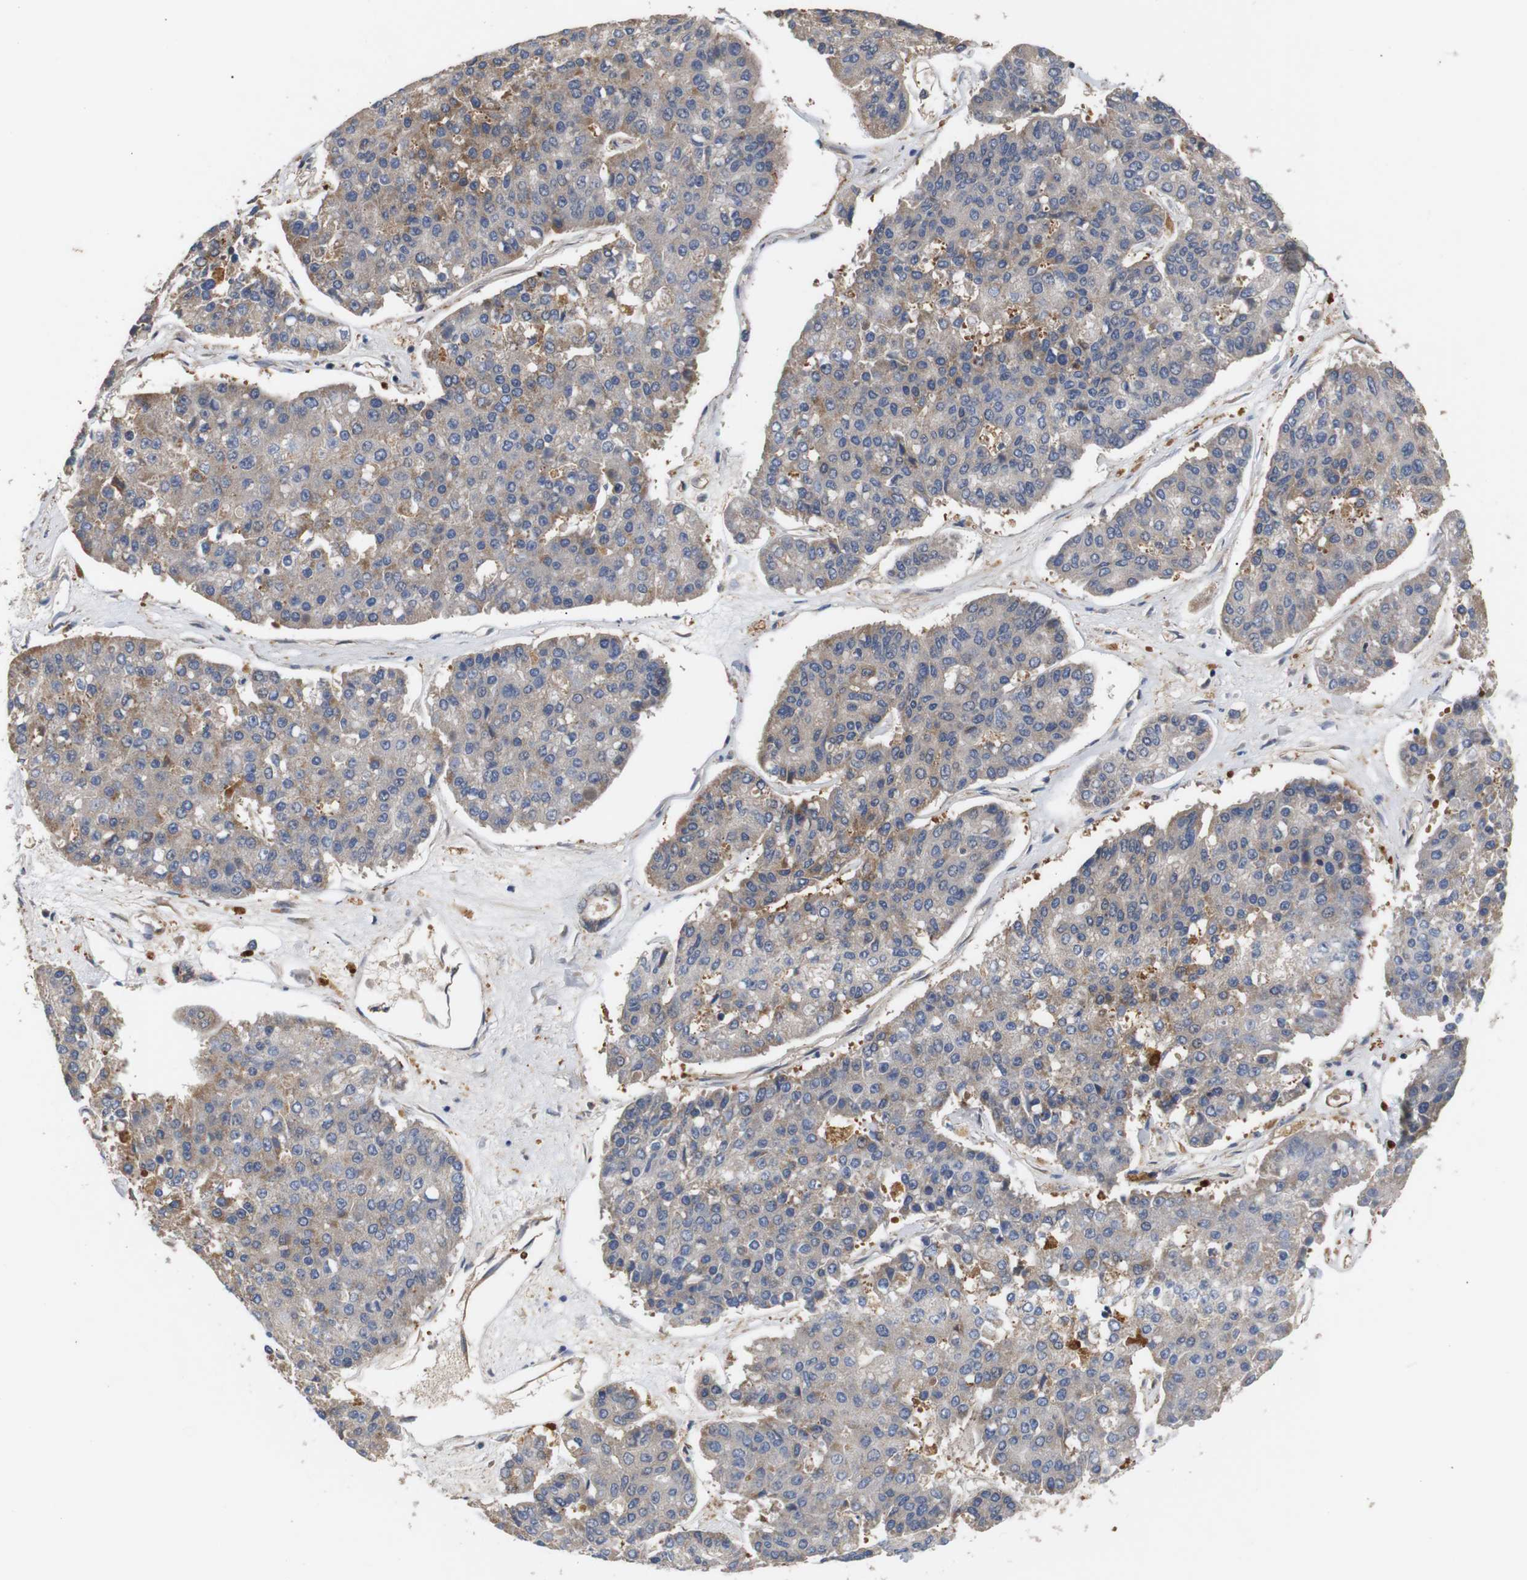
{"staining": {"intensity": "weak", "quantity": ">75%", "location": "cytoplasmic/membranous"}, "tissue": "pancreatic cancer", "cell_type": "Tumor cells", "image_type": "cancer", "snomed": [{"axis": "morphology", "description": "Adenocarcinoma, NOS"}, {"axis": "topography", "description": "Pancreas"}], "caption": "Immunohistochemical staining of human pancreatic adenocarcinoma exhibits low levels of weak cytoplasmic/membranous protein positivity in about >75% of tumor cells.", "gene": "DDR1", "patient": {"sex": "male", "age": 50}}